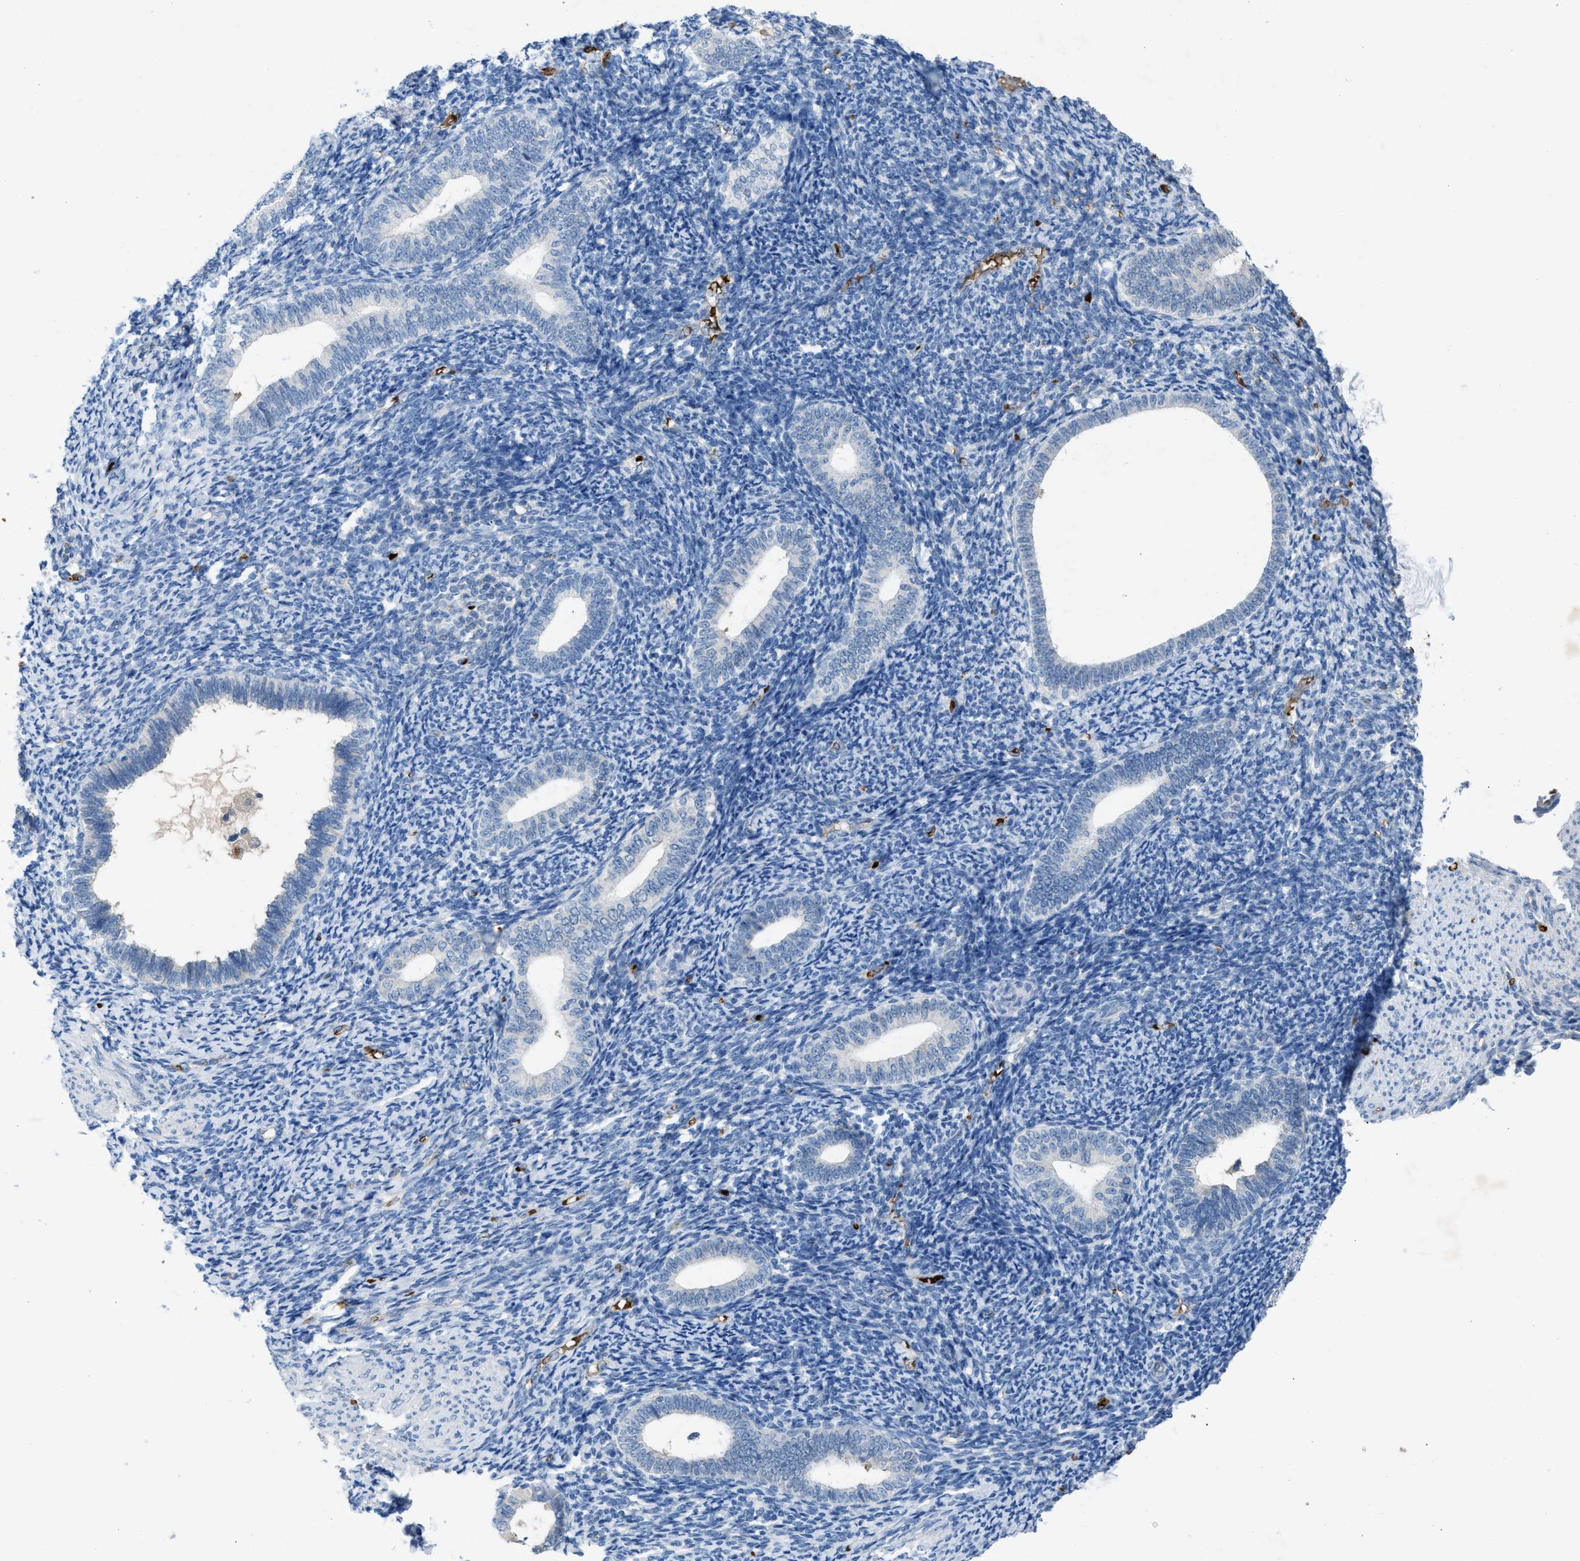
{"staining": {"intensity": "negative", "quantity": "none", "location": "none"}, "tissue": "endometrium", "cell_type": "Cells in endometrial stroma", "image_type": "normal", "snomed": [{"axis": "morphology", "description": "Normal tissue, NOS"}, {"axis": "topography", "description": "Endometrium"}], "caption": "Histopathology image shows no protein positivity in cells in endometrial stroma of unremarkable endometrium.", "gene": "CFAP77", "patient": {"sex": "female", "age": 66}}